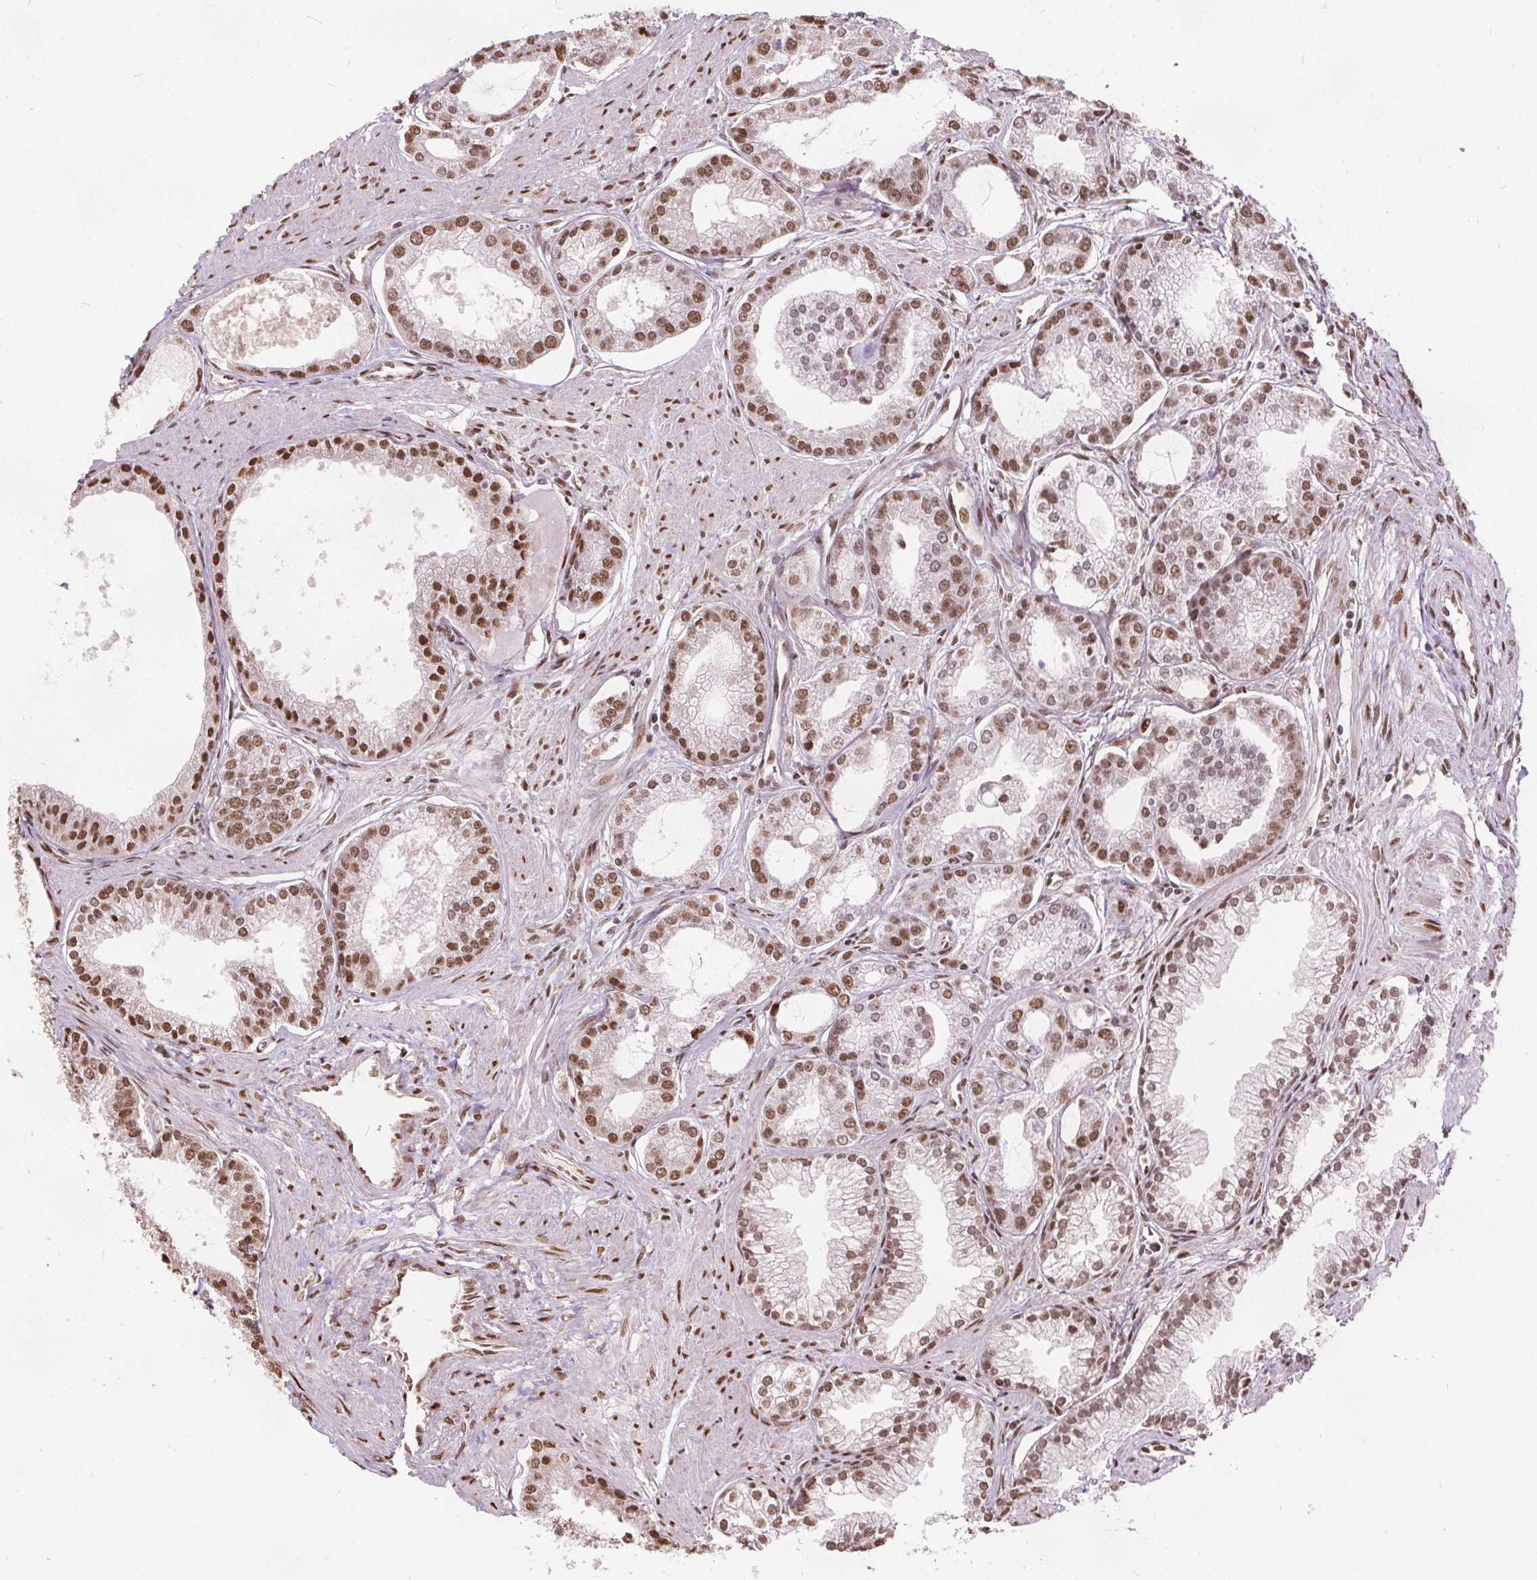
{"staining": {"intensity": "moderate", "quantity": ">75%", "location": "nuclear"}, "tissue": "prostate cancer", "cell_type": "Tumor cells", "image_type": "cancer", "snomed": [{"axis": "morphology", "description": "Adenocarcinoma, NOS"}, {"axis": "topography", "description": "Prostate"}], "caption": "Human prostate adenocarcinoma stained for a protein (brown) displays moderate nuclear positive staining in about >75% of tumor cells.", "gene": "ISLR2", "patient": {"sex": "male", "age": 71}}